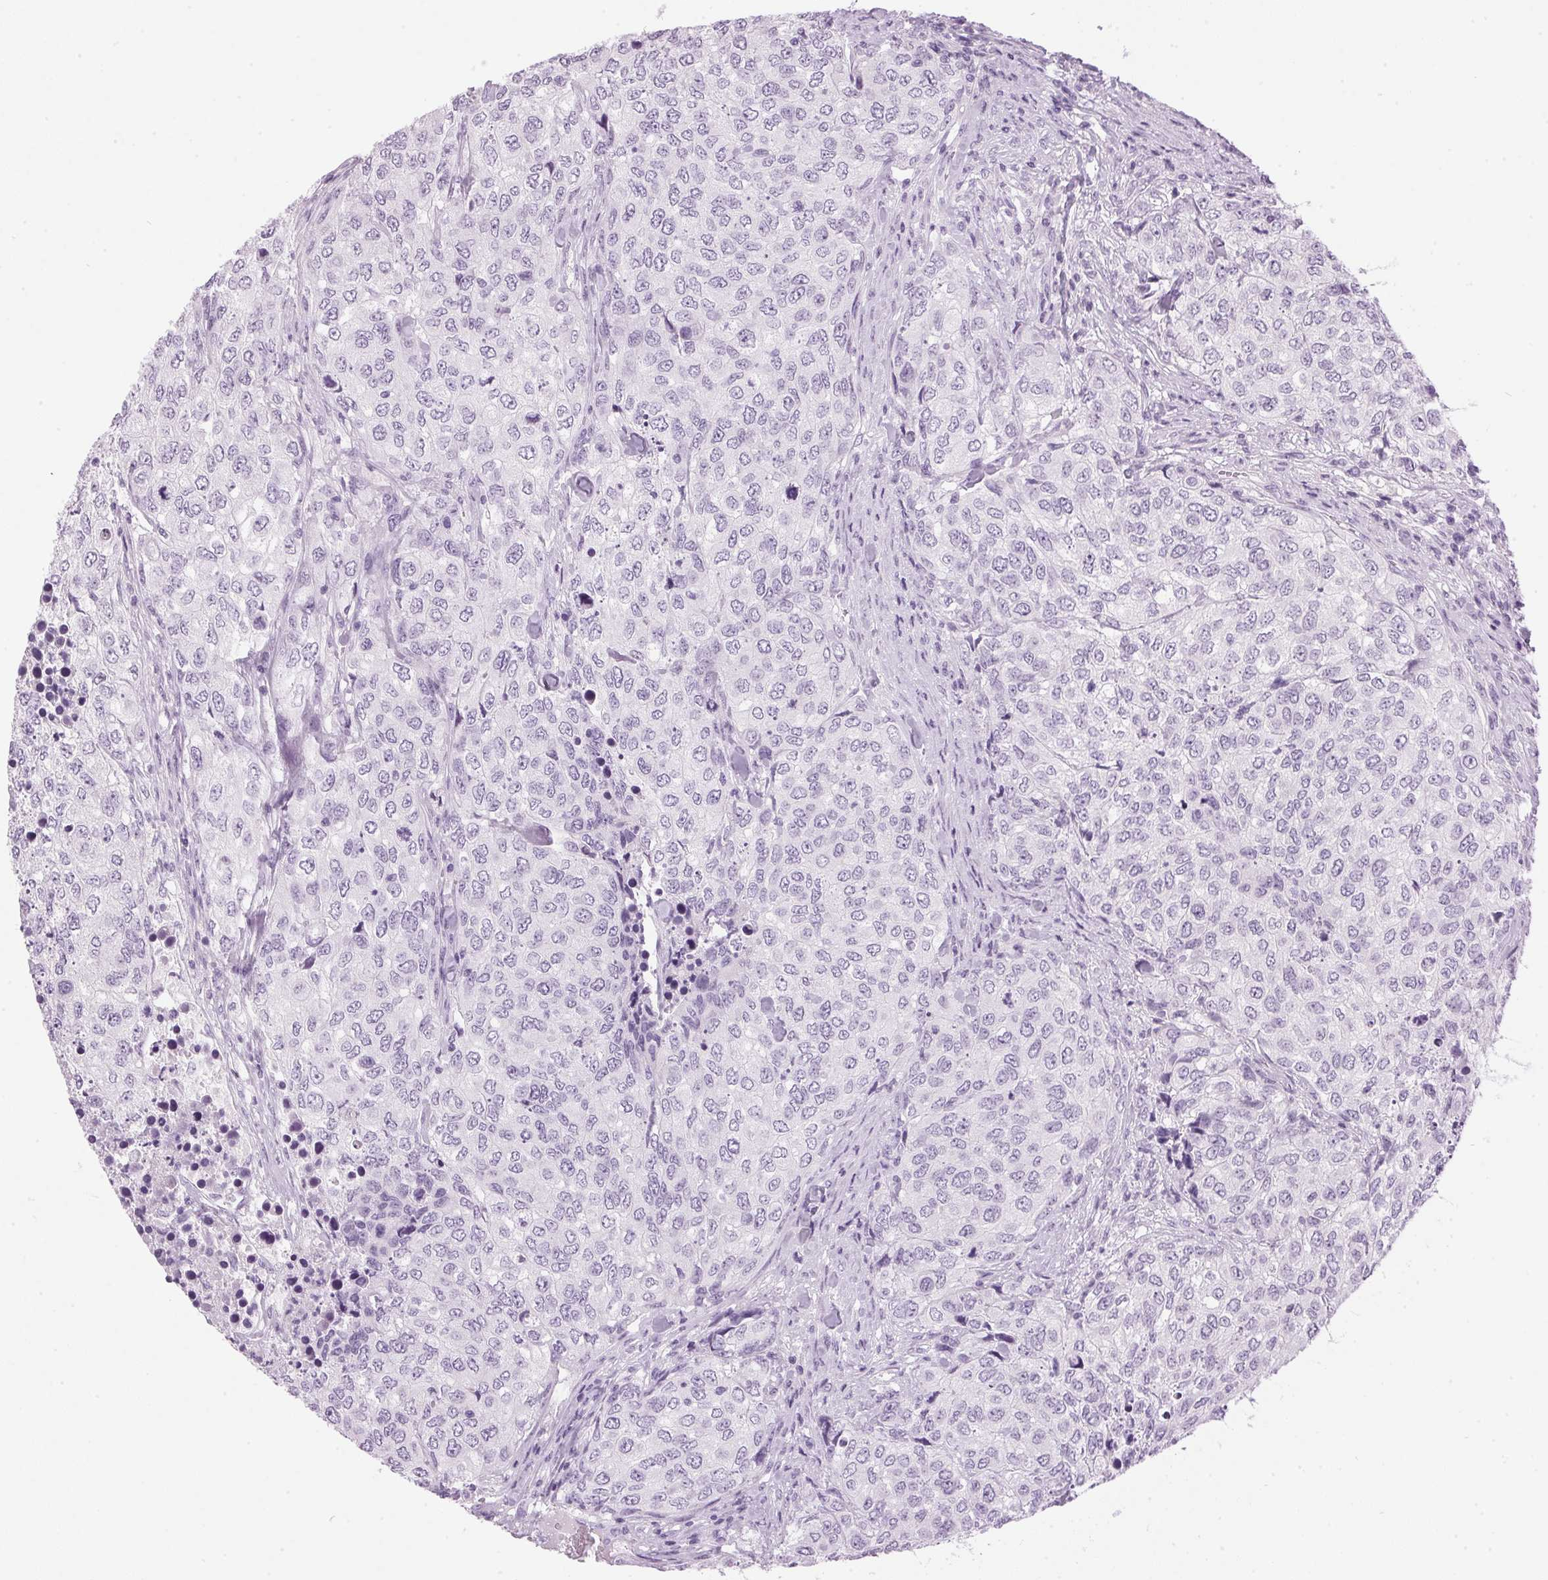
{"staining": {"intensity": "negative", "quantity": "none", "location": "none"}, "tissue": "urothelial cancer", "cell_type": "Tumor cells", "image_type": "cancer", "snomed": [{"axis": "morphology", "description": "Urothelial carcinoma, High grade"}, {"axis": "topography", "description": "Urinary bladder"}], "caption": "Immunohistochemistry (IHC) image of urothelial cancer stained for a protein (brown), which shows no staining in tumor cells.", "gene": "SP7", "patient": {"sex": "female", "age": 78}}